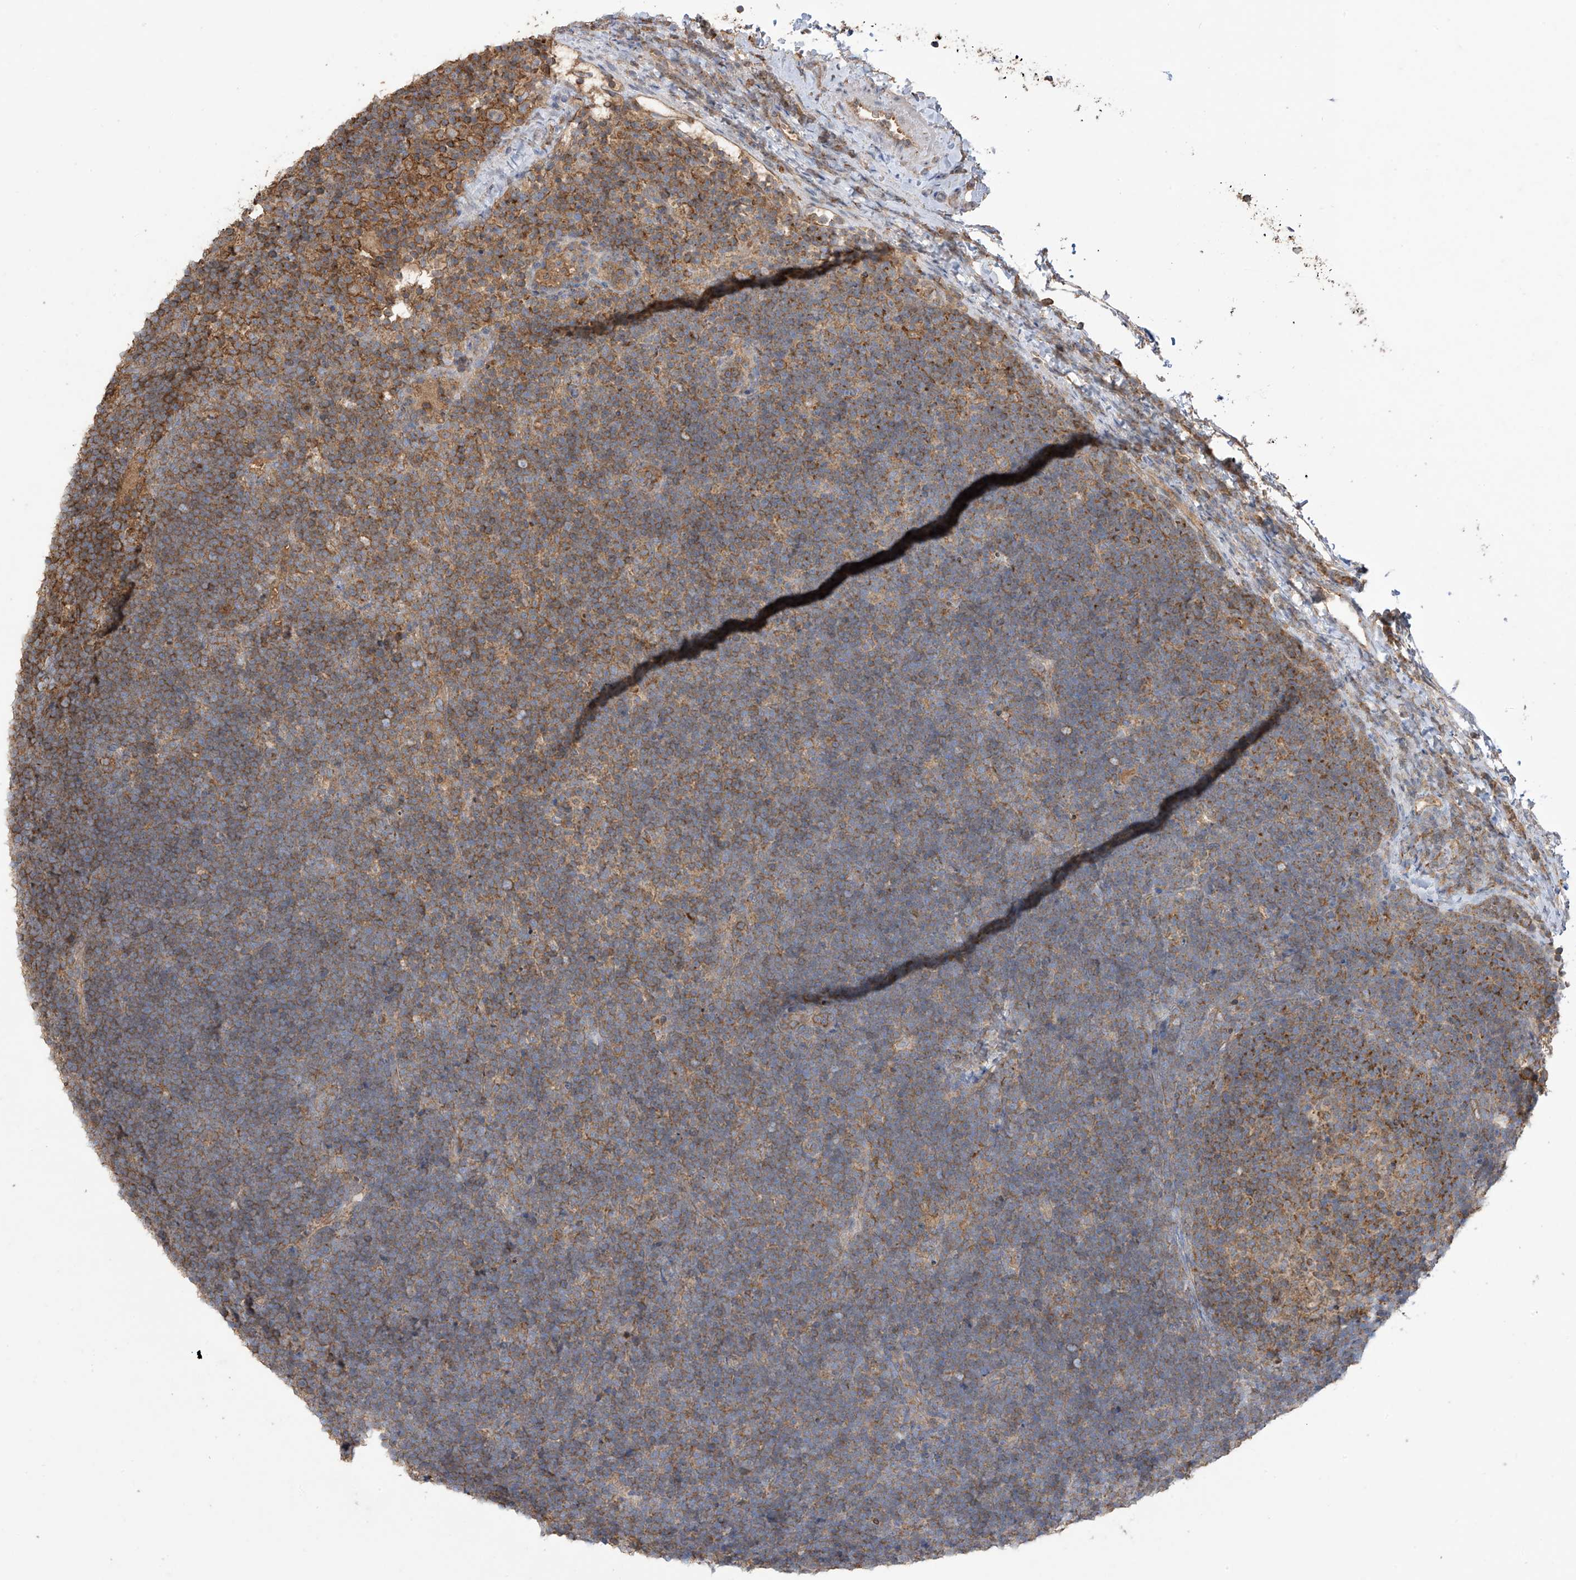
{"staining": {"intensity": "moderate", "quantity": ">75%", "location": "cytoplasmic/membranous"}, "tissue": "lymphoma", "cell_type": "Tumor cells", "image_type": "cancer", "snomed": [{"axis": "morphology", "description": "Malignant lymphoma, non-Hodgkin's type, High grade"}, {"axis": "topography", "description": "Lymph node"}], "caption": "Human malignant lymphoma, non-Hodgkin's type (high-grade) stained for a protein (brown) shows moderate cytoplasmic/membranous positive positivity in about >75% of tumor cells.", "gene": "COX10", "patient": {"sex": "male", "age": 13}}